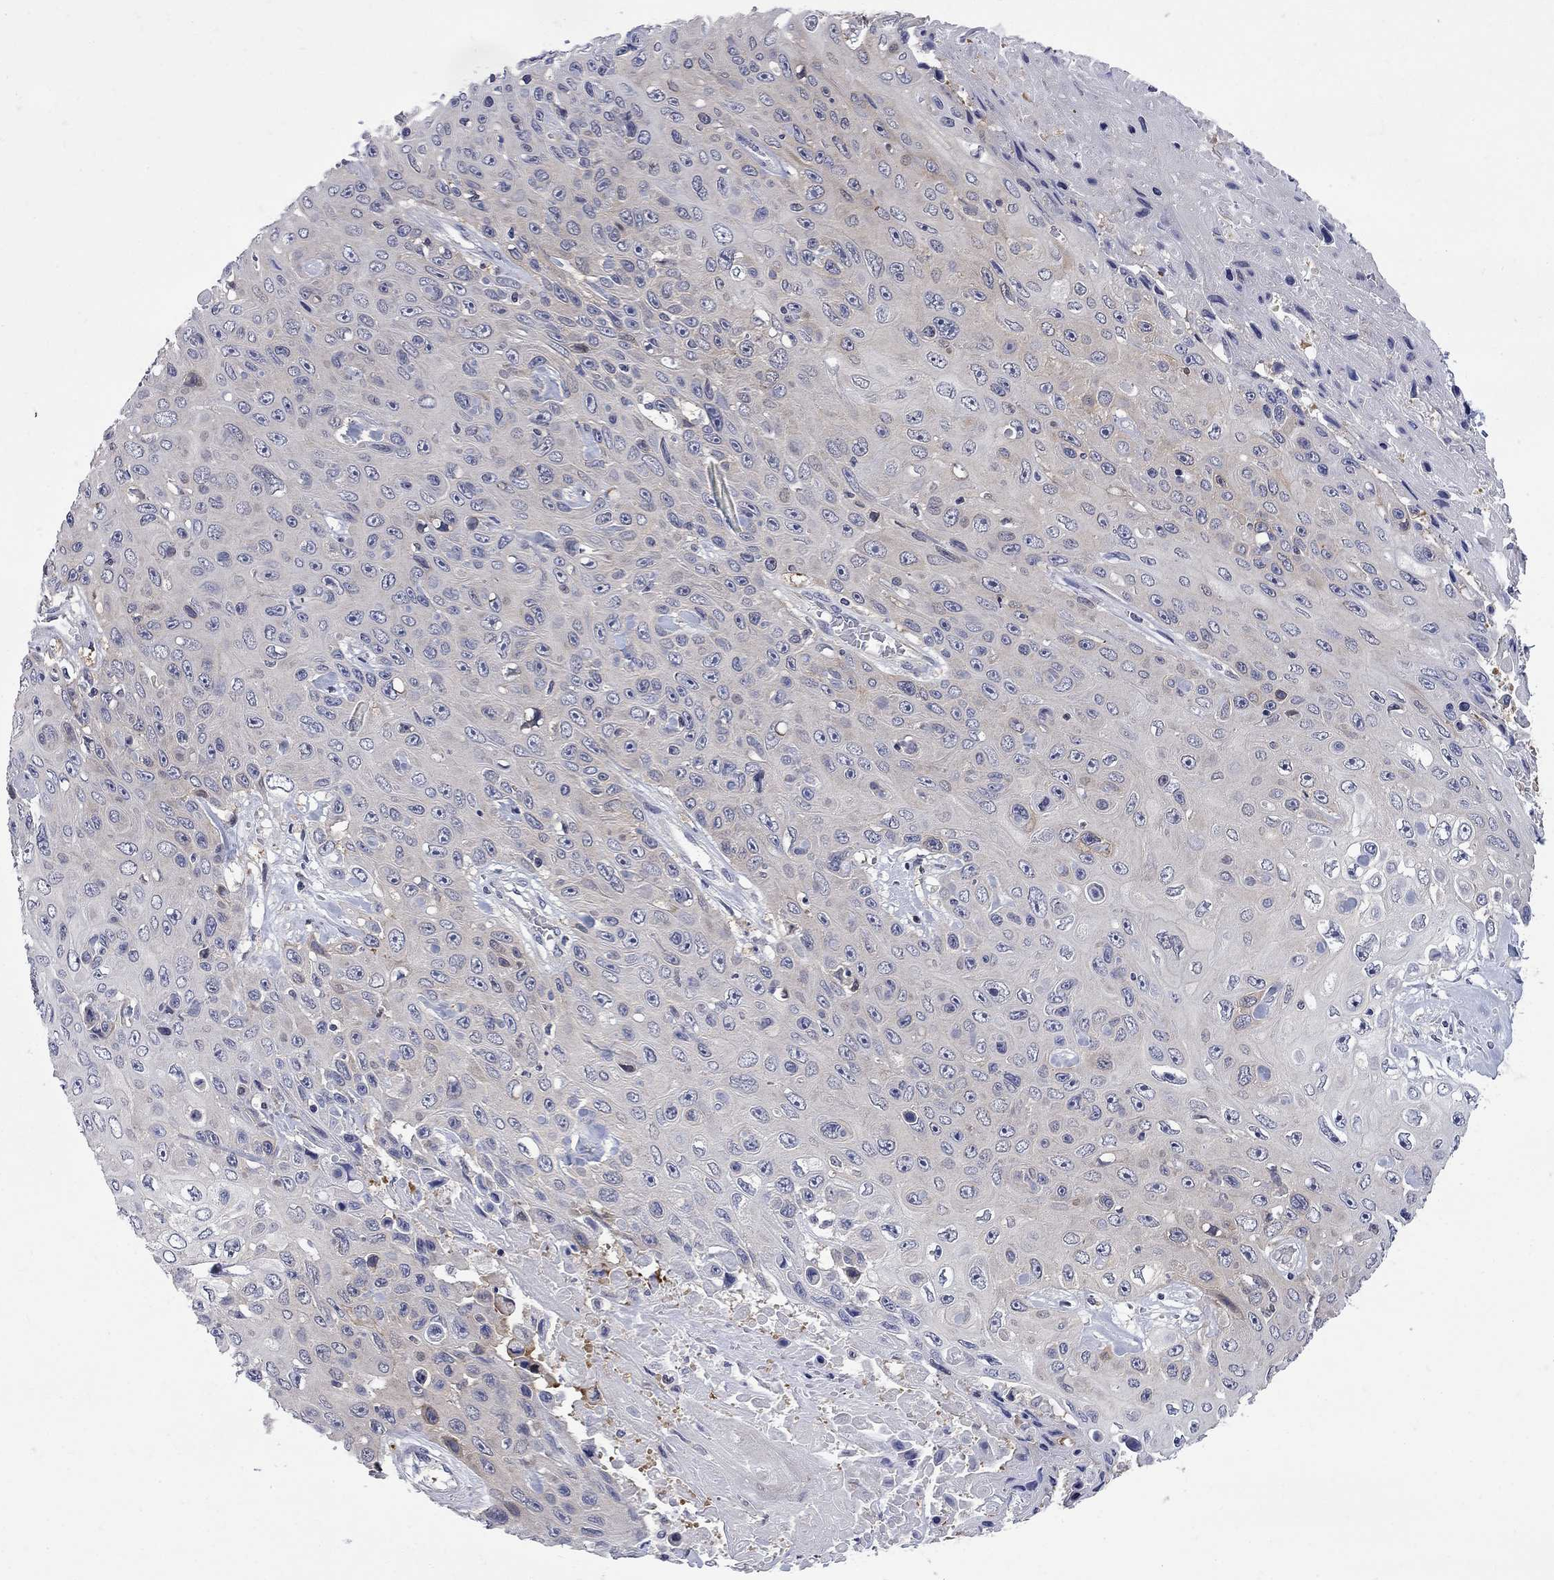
{"staining": {"intensity": "weak", "quantity": "<25%", "location": "cytoplasmic/membranous"}, "tissue": "skin cancer", "cell_type": "Tumor cells", "image_type": "cancer", "snomed": [{"axis": "morphology", "description": "Squamous cell carcinoma, NOS"}, {"axis": "topography", "description": "Skin"}], "caption": "Immunohistochemical staining of human squamous cell carcinoma (skin) displays no significant expression in tumor cells.", "gene": "GALNT8", "patient": {"sex": "male", "age": 82}}